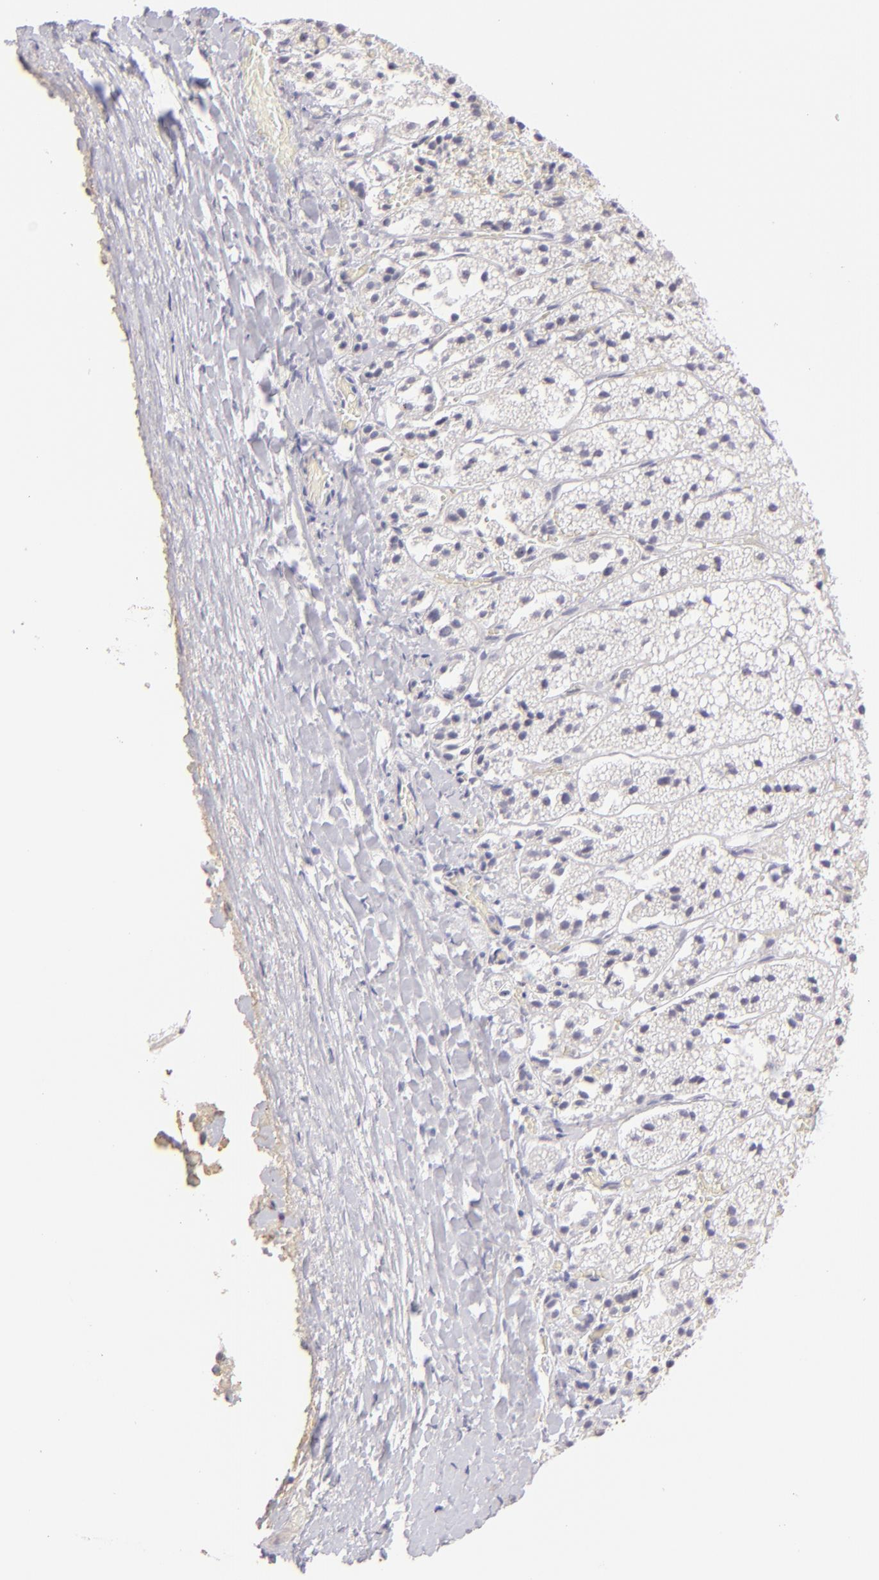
{"staining": {"intensity": "negative", "quantity": "none", "location": "none"}, "tissue": "adrenal gland", "cell_type": "Glandular cells", "image_type": "normal", "snomed": [{"axis": "morphology", "description": "Normal tissue, NOS"}, {"axis": "topography", "description": "Adrenal gland"}], "caption": "This is an immunohistochemistry (IHC) image of benign human adrenal gland. There is no expression in glandular cells.", "gene": "MAGEA1", "patient": {"sex": "female", "age": 44}}